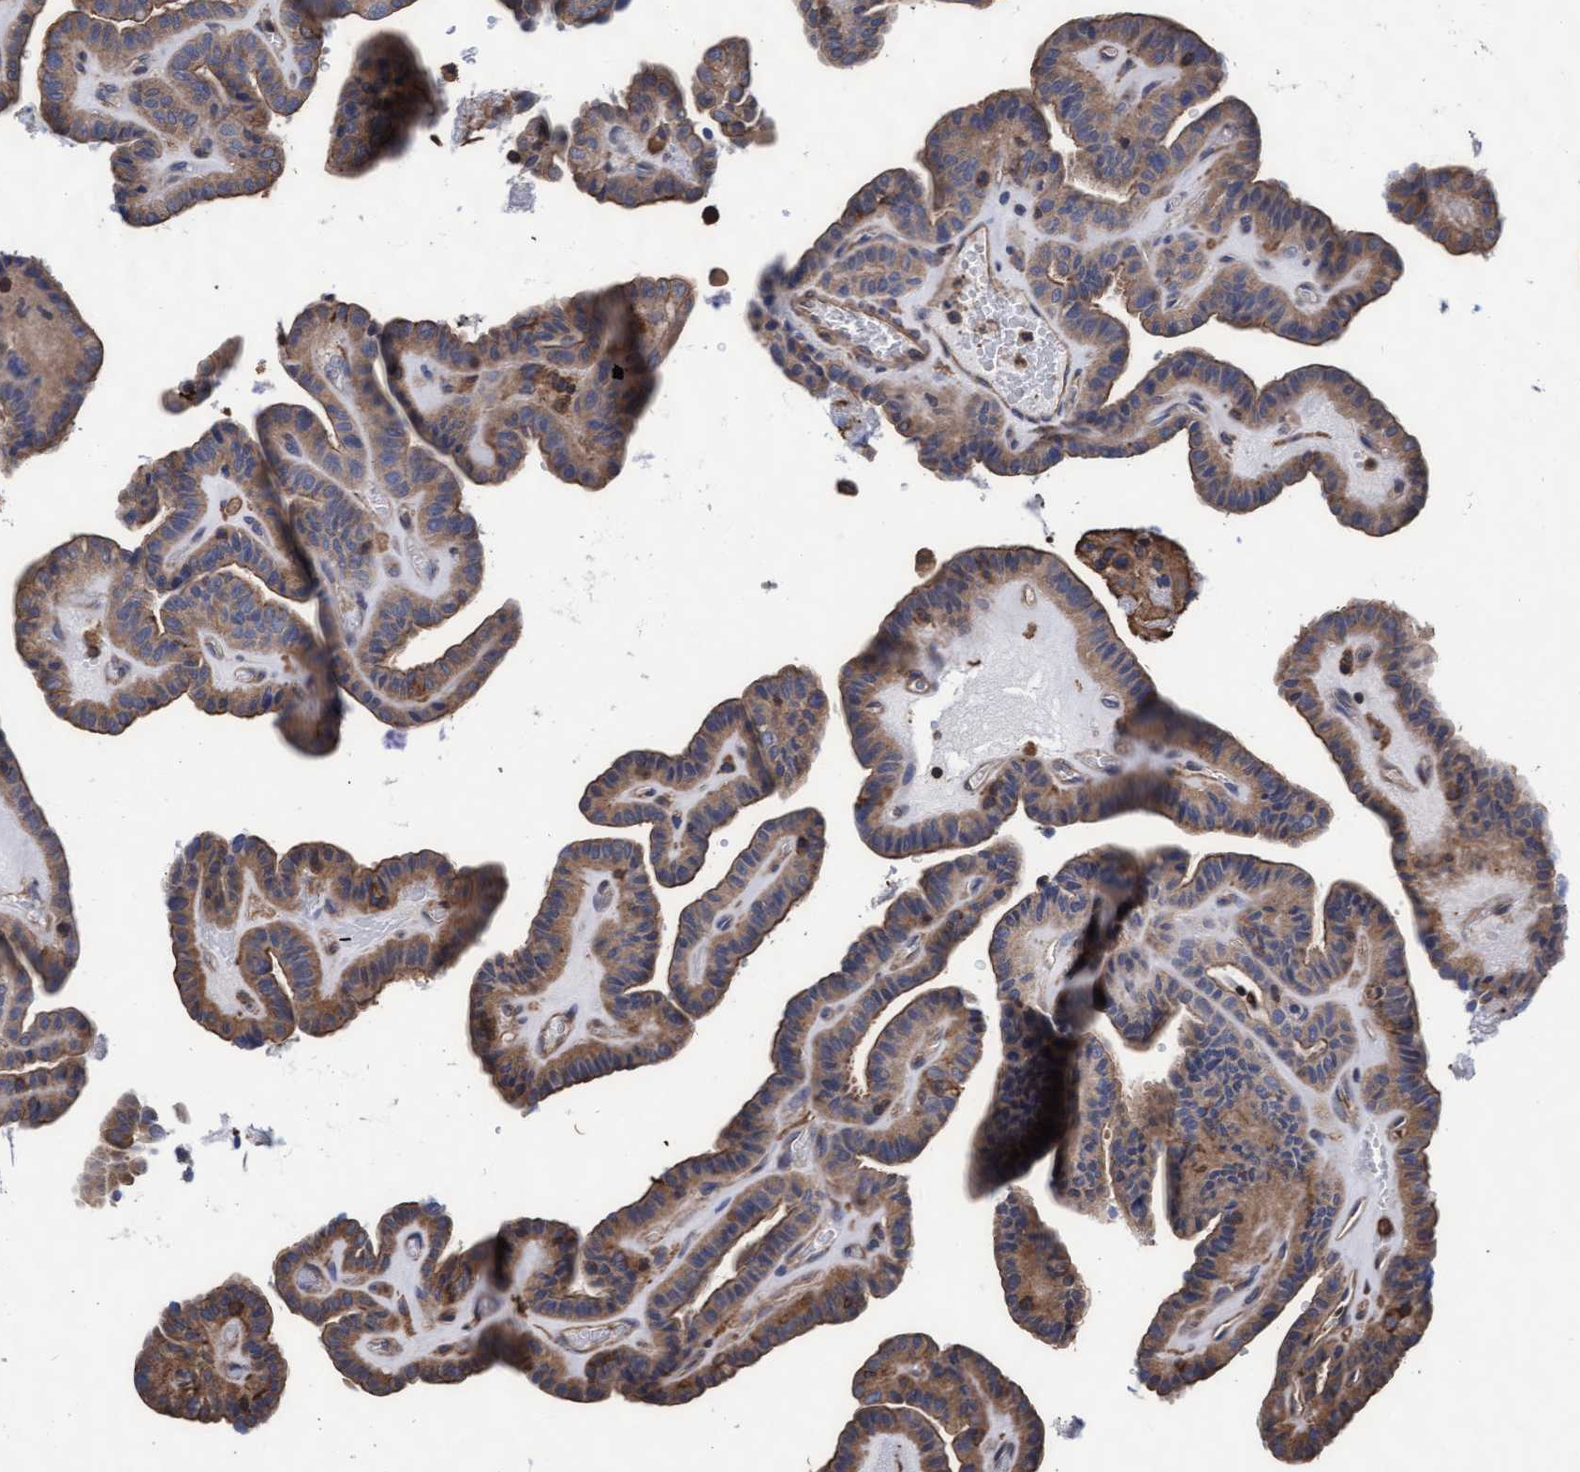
{"staining": {"intensity": "moderate", "quantity": ">75%", "location": "cytoplasmic/membranous"}, "tissue": "thyroid cancer", "cell_type": "Tumor cells", "image_type": "cancer", "snomed": [{"axis": "morphology", "description": "Papillary adenocarcinoma, NOS"}, {"axis": "topography", "description": "Thyroid gland"}], "caption": "Protein expression analysis of papillary adenocarcinoma (thyroid) shows moderate cytoplasmic/membranous expression in about >75% of tumor cells. (IHC, brightfield microscopy, high magnification).", "gene": "GRHPR", "patient": {"sex": "male", "age": 77}}